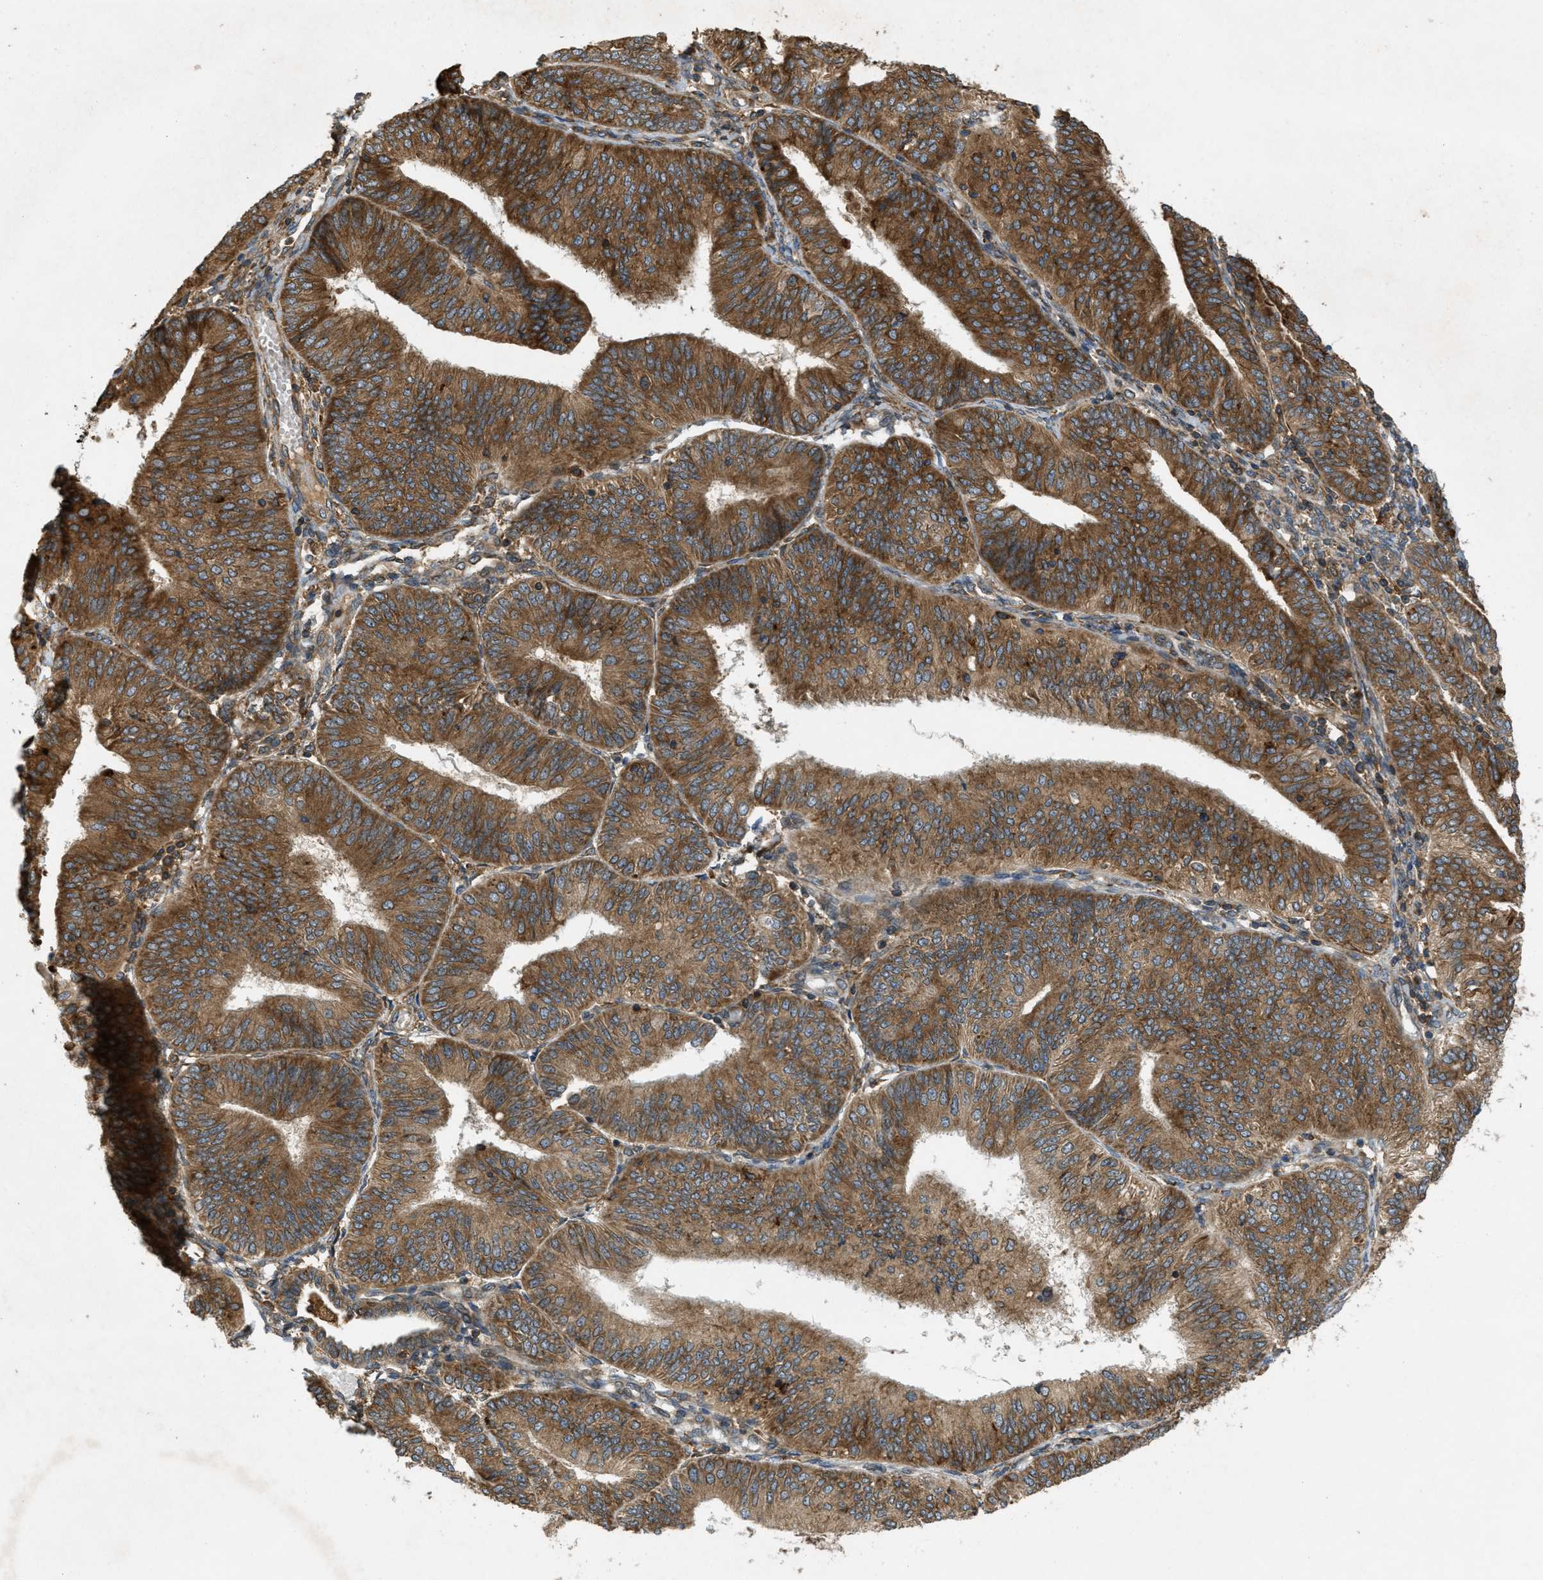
{"staining": {"intensity": "moderate", "quantity": ">75%", "location": "cytoplasmic/membranous"}, "tissue": "endometrial cancer", "cell_type": "Tumor cells", "image_type": "cancer", "snomed": [{"axis": "morphology", "description": "Adenocarcinoma, NOS"}, {"axis": "topography", "description": "Endometrium"}], "caption": "Immunohistochemical staining of human endometrial cancer reveals medium levels of moderate cytoplasmic/membranous protein positivity in about >75% of tumor cells.", "gene": "PCDH18", "patient": {"sex": "female", "age": 58}}